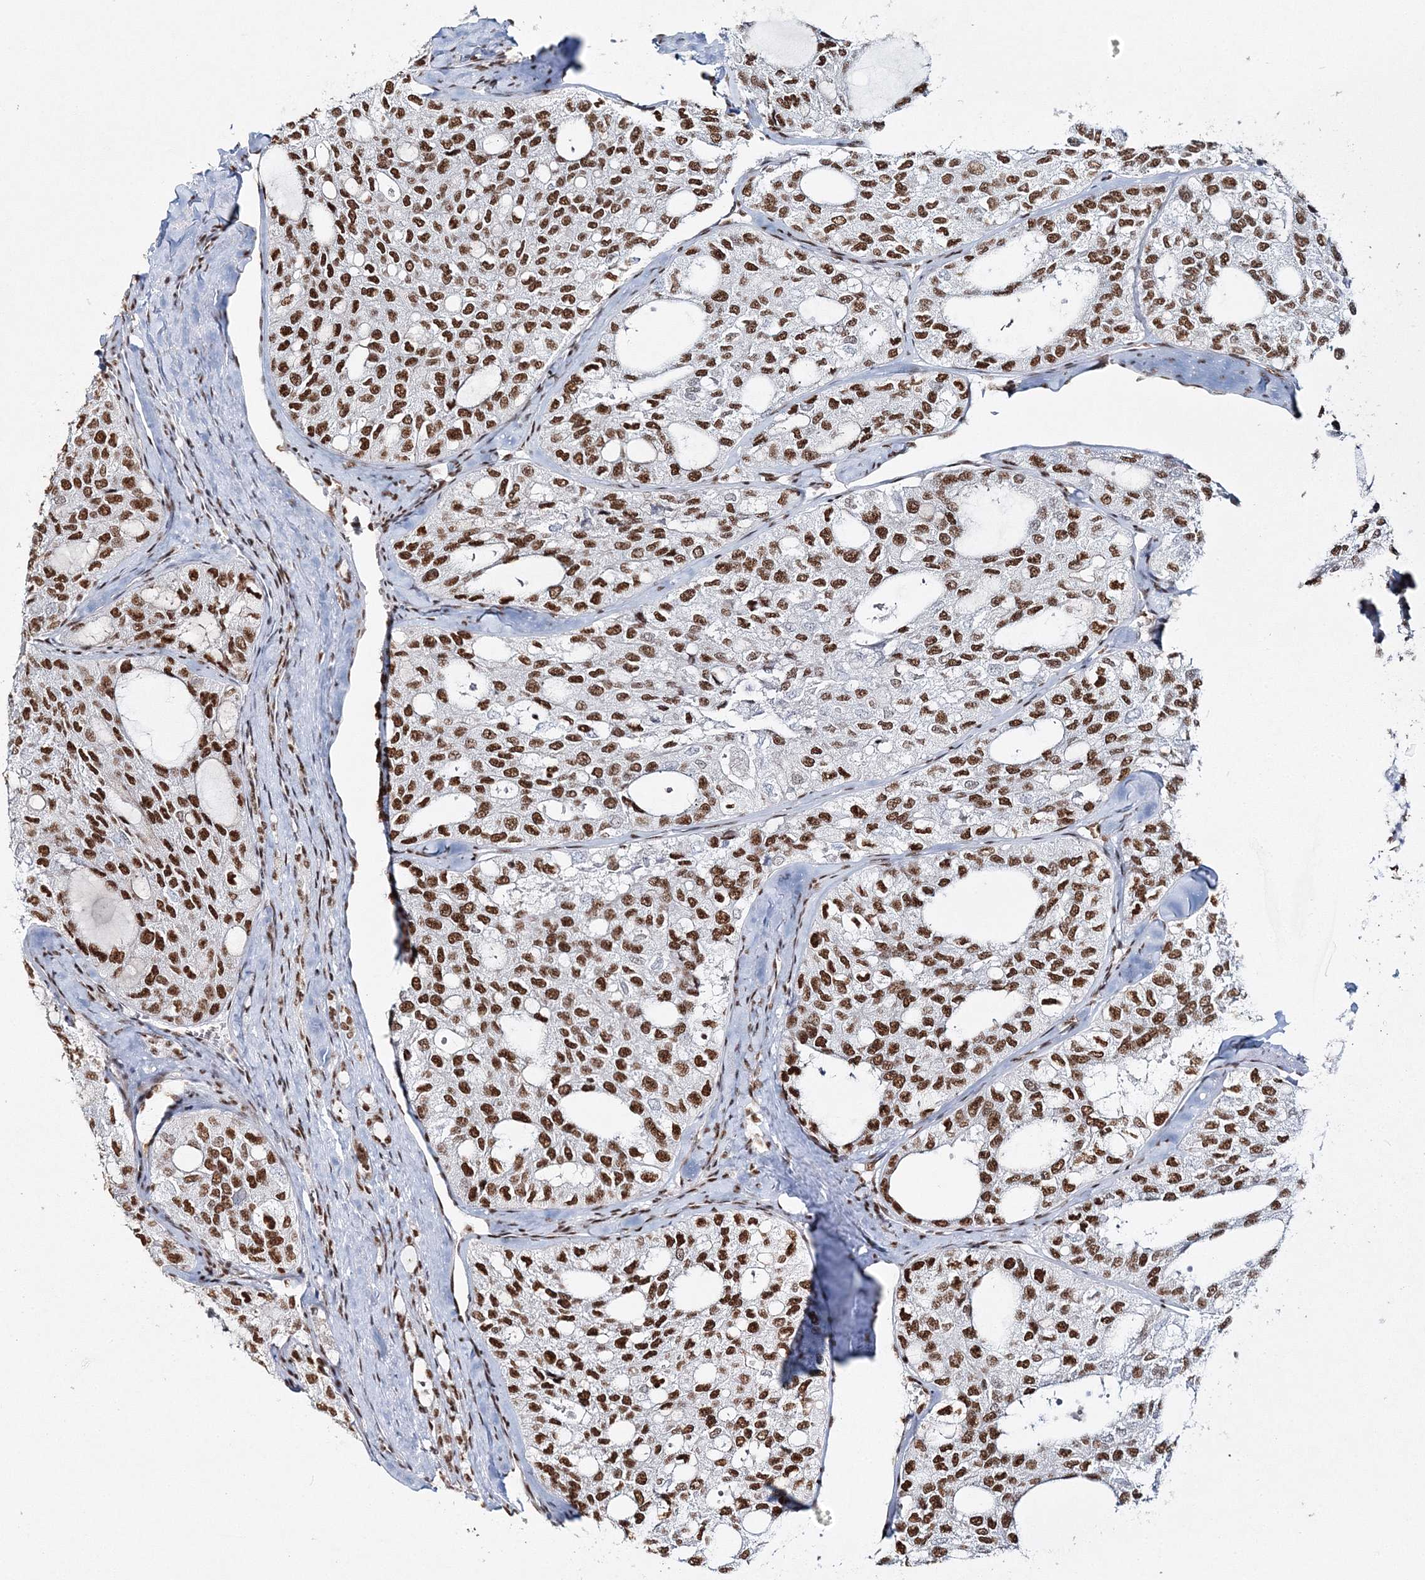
{"staining": {"intensity": "strong", "quantity": ">75%", "location": "nuclear"}, "tissue": "thyroid cancer", "cell_type": "Tumor cells", "image_type": "cancer", "snomed": [{"axis": "morphology", "description": "Follicular adenoma carcinoma, NOS"}, {"axis": "topography", "description": "Thyroid gland"}], "caption": "An image of human thyroid follicular adenoma carcinoma stained for a protein displays strong nuclear brown staining in tumor cells.", "gene": "QRICH1", "patient": {"sex": "male", "age": 75}}